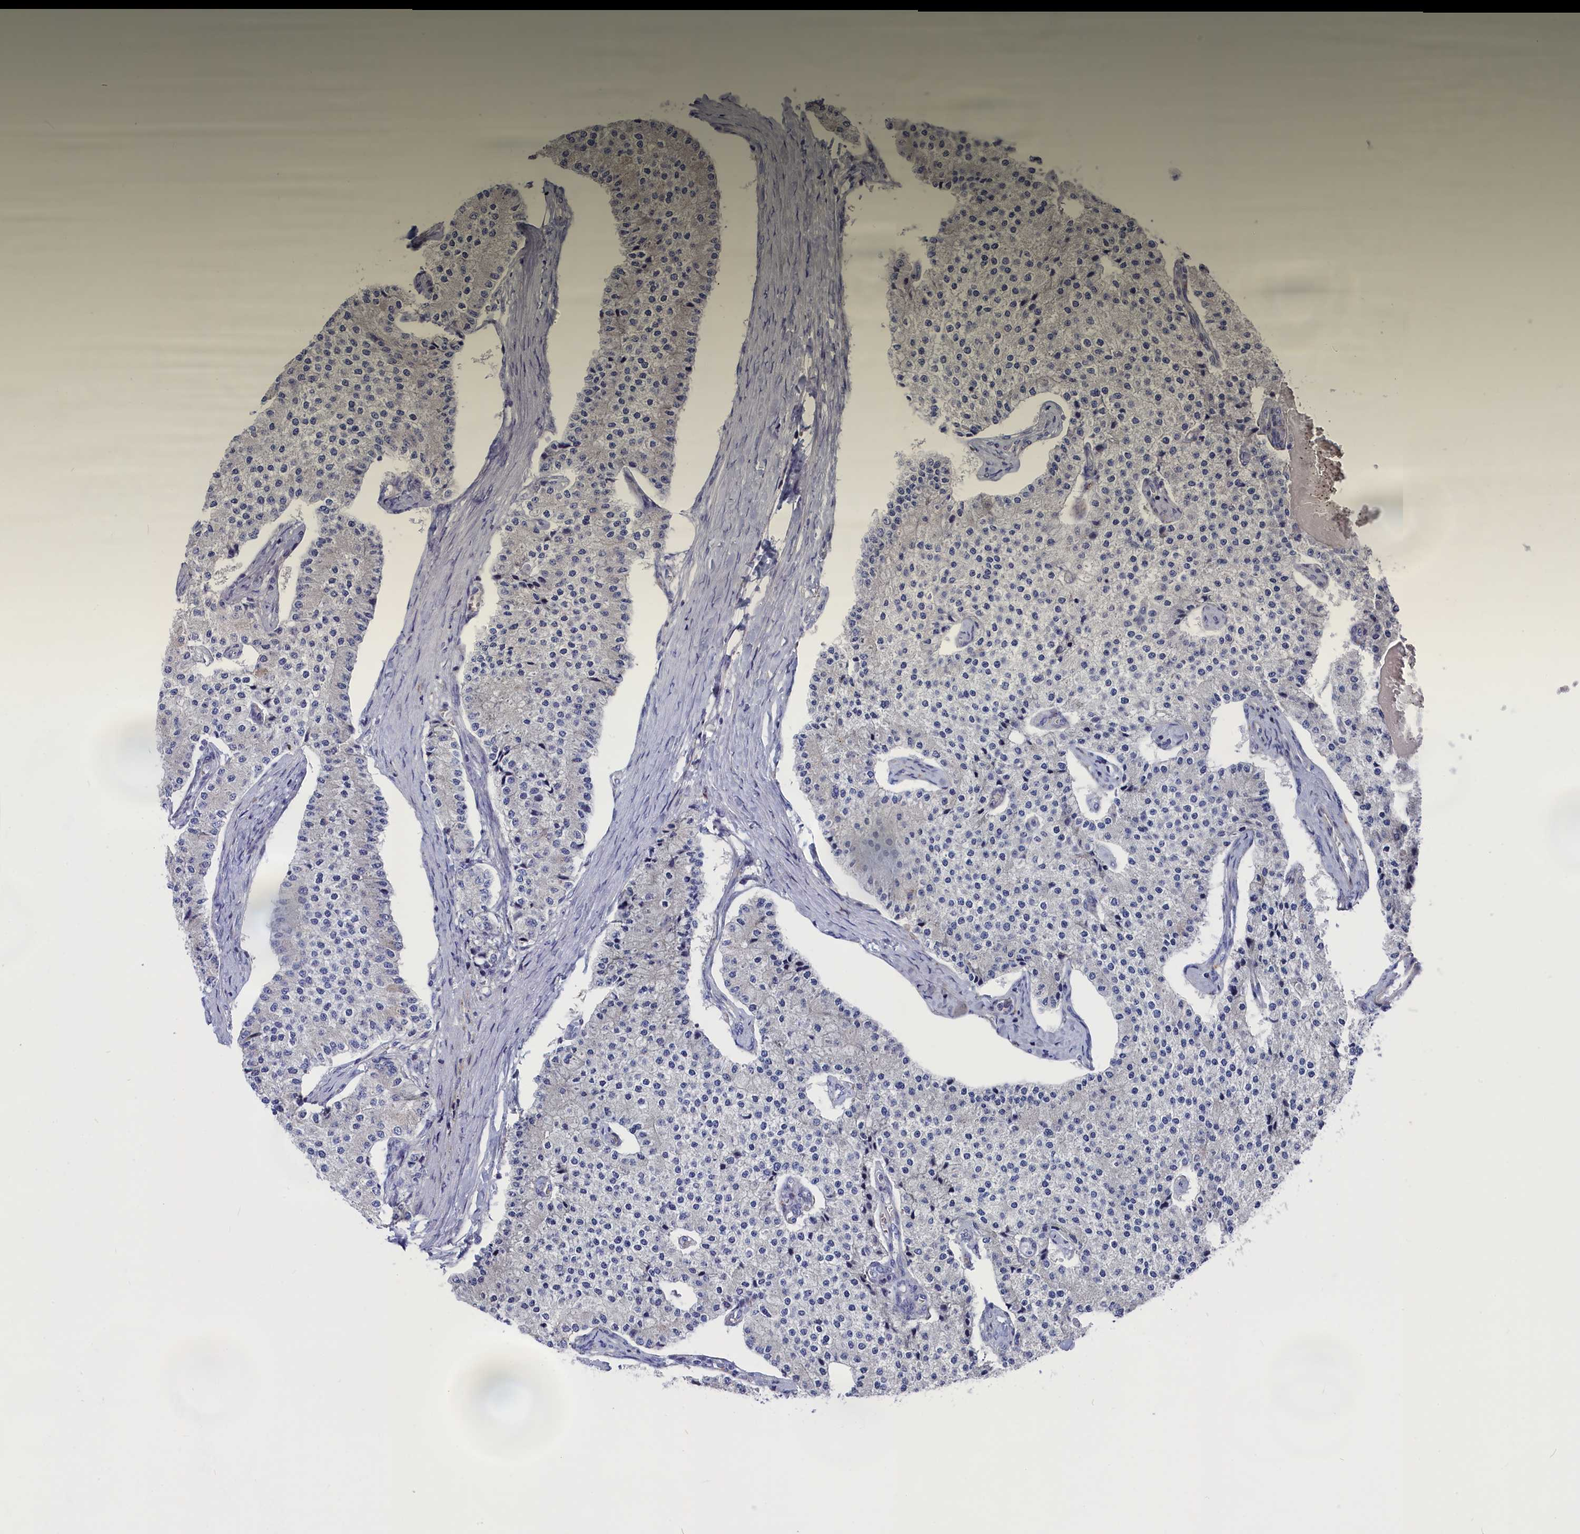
{"staining": {"intensity": "negative", "quantity": "none", "location": "none"}, "tissue": "carcinoid", "cell_type": "Tumor cells", "image_type": "cancer", "snomed": [{"axis": "morphology", "description": "Carcinoid, malignant, NOS"}, {"axis": "topography", "description": "Colon"}], "caption": "Immunohistochemistry of human malignant carcinoid displays no expression in tumor cells. (Immunohistochemistry (ihc), brightfield microscopy, high magnification).", "gene": "NUDT7", "patient": {"sex": "female", "age": 52}}